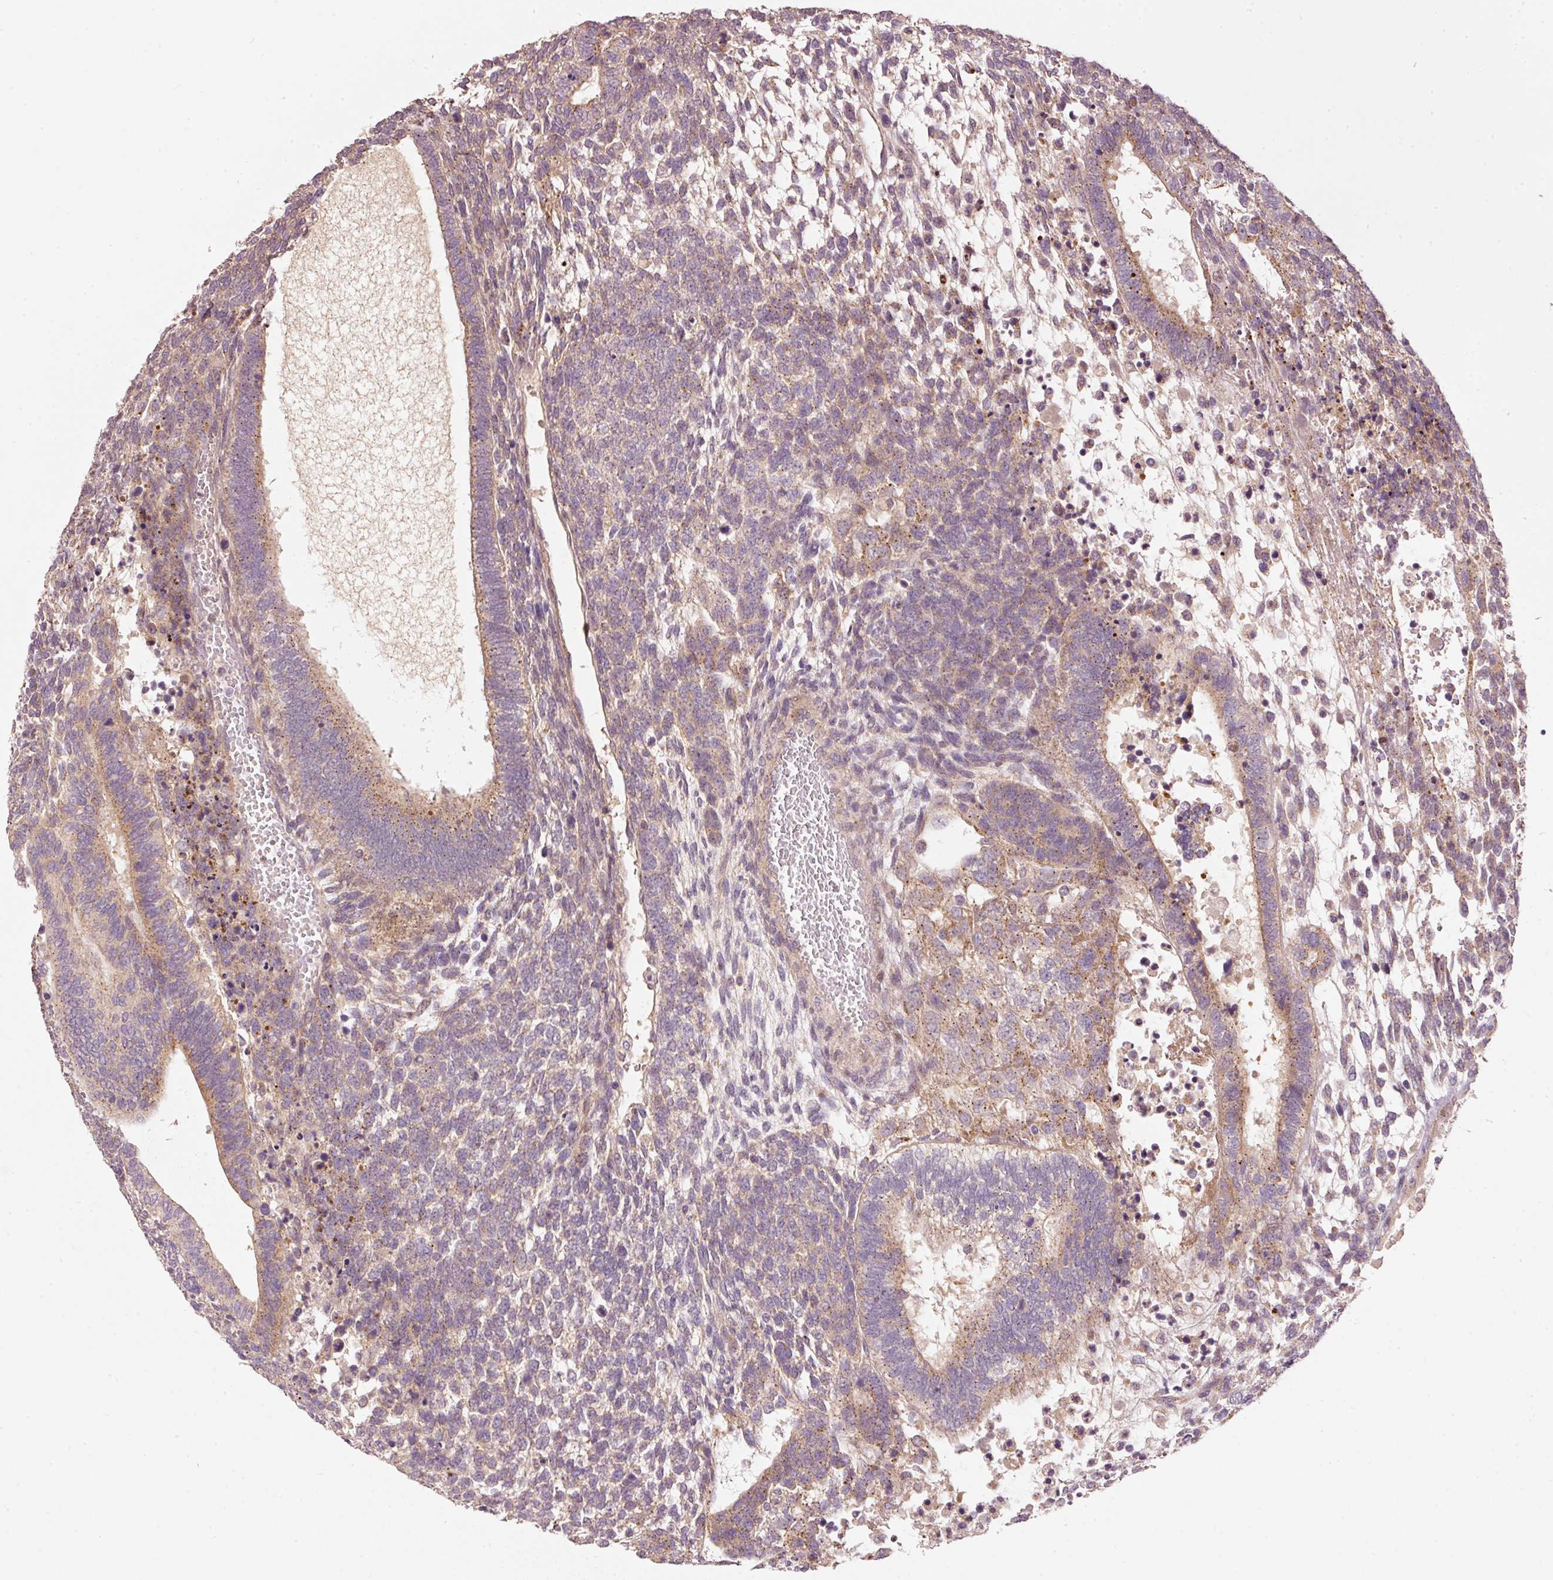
{"staining": {"intensity": "weak", "quantity": "25%-75%", "location": "cytoplasmic/membranous"}, "tissue": "testis cancer", "cell_type": "Tumor cells", "image_type": "cancer", "snomed": [{"axis": "morphology", "description": "Carcinoma, Embryonal, NOS"}, {"axis": "topography", "description": "Testis"}], "caption": "The image exhibits a brown stain indicating the presence of a protein in the cytoplasmic/membranous of tumor cells in testis cancer (embryonal carcinoma). (Brightfield microscopy of DAB IHC at high magnification).", "gene": "TOB2", "patient": {"sex": "male", "age": 23}}